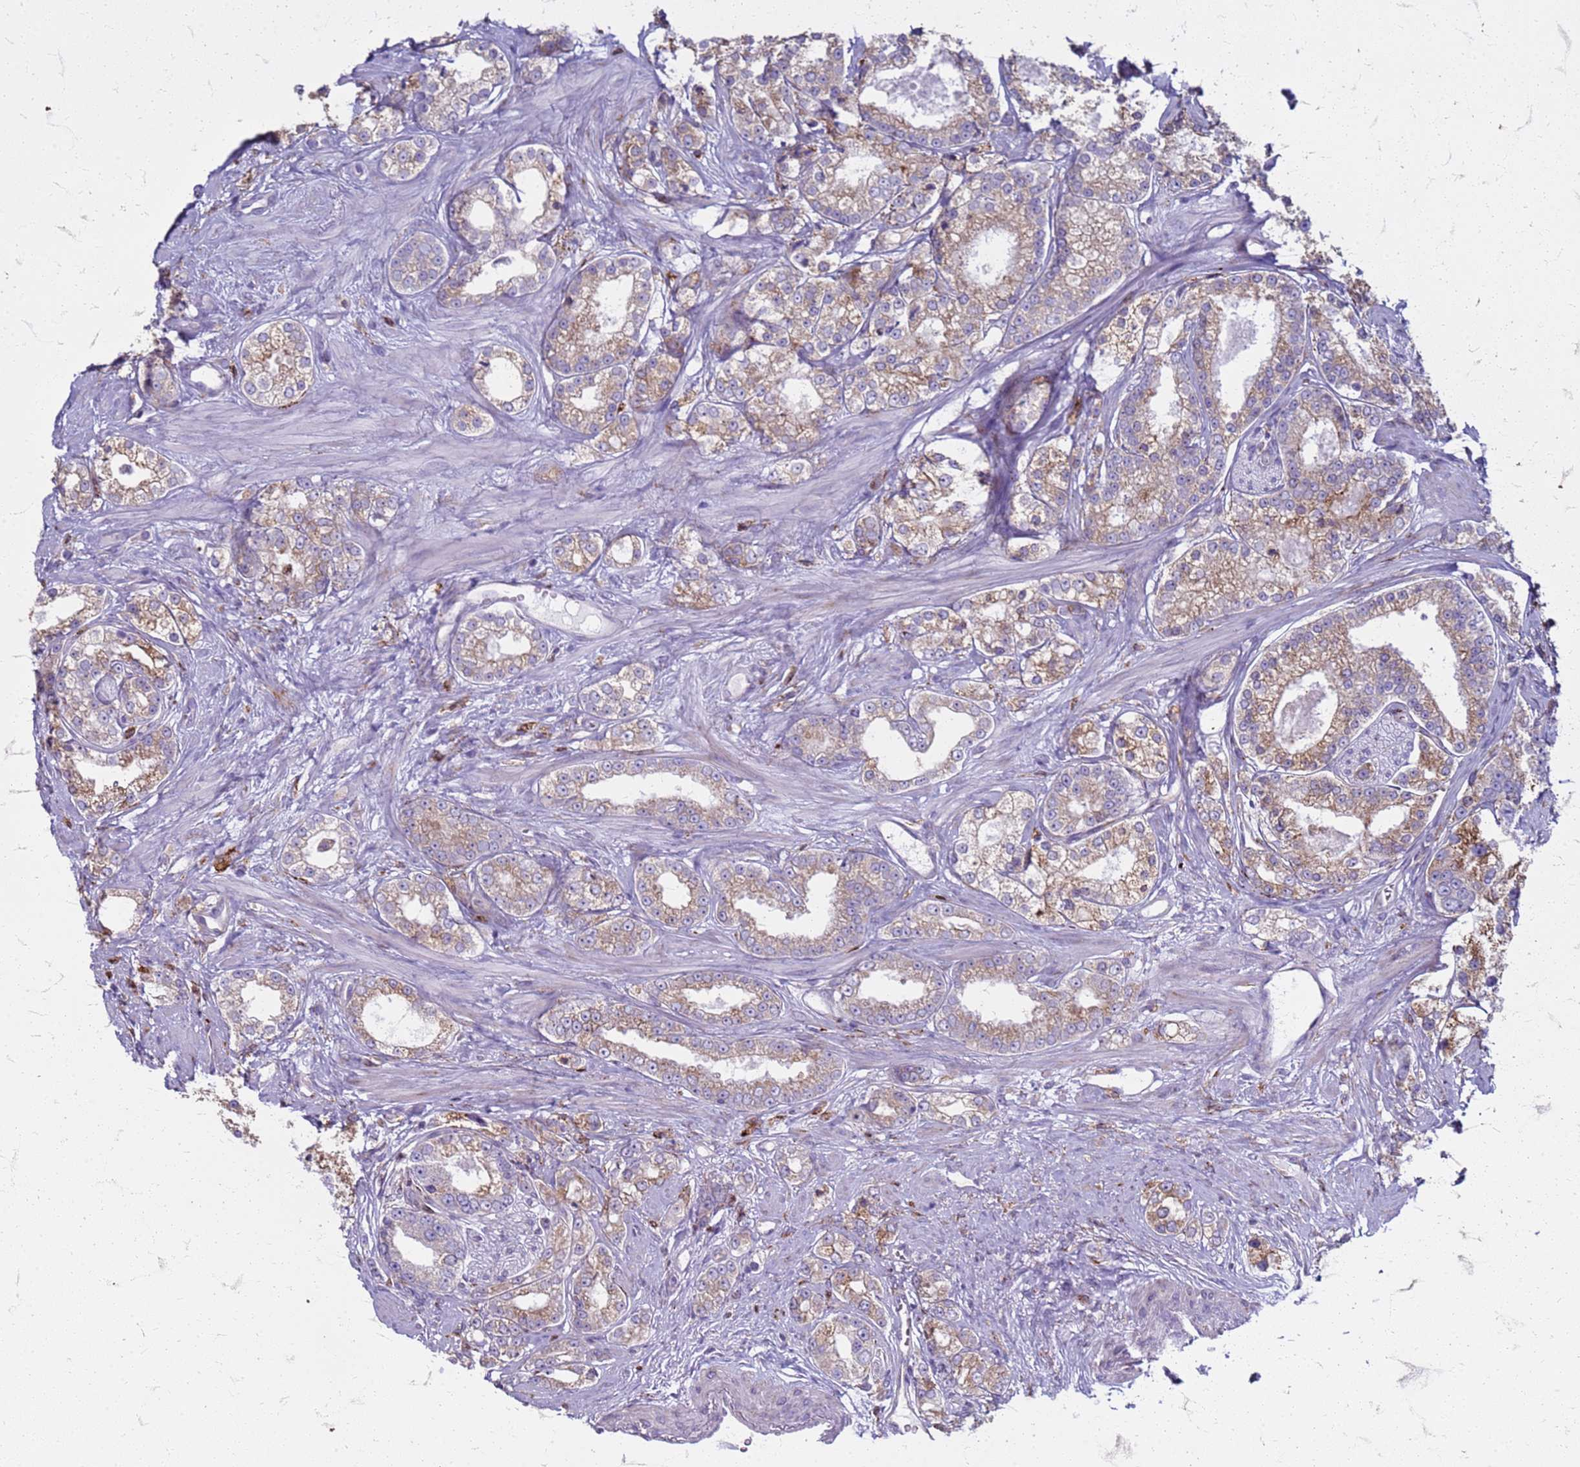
{"staining": {"intensity": "weak", "quantity": "25%-75%", "location": "cytoplasmic/membranous"}, "tissue": "prostate cancer", "cell_type": "Tumor cells", "image_type": "cancer", "snomed": [{"axis": "morphology", "description": "Normal tissue, NOS"}, {"axis": "morphology", "description": "Adenocarcinoma, High grade"}, {"axis": "topography", "description": "Prostate"}], "caption": "About 25%-75% of tumor cells in adenocarcinoma (high-grade) (prostate) show weak cytoplasmic/membranous protein positivity as visualized by brown immunohistochemical staining.", "gene": "PDK3", "patient": {"sex": "male", "age": 83}}